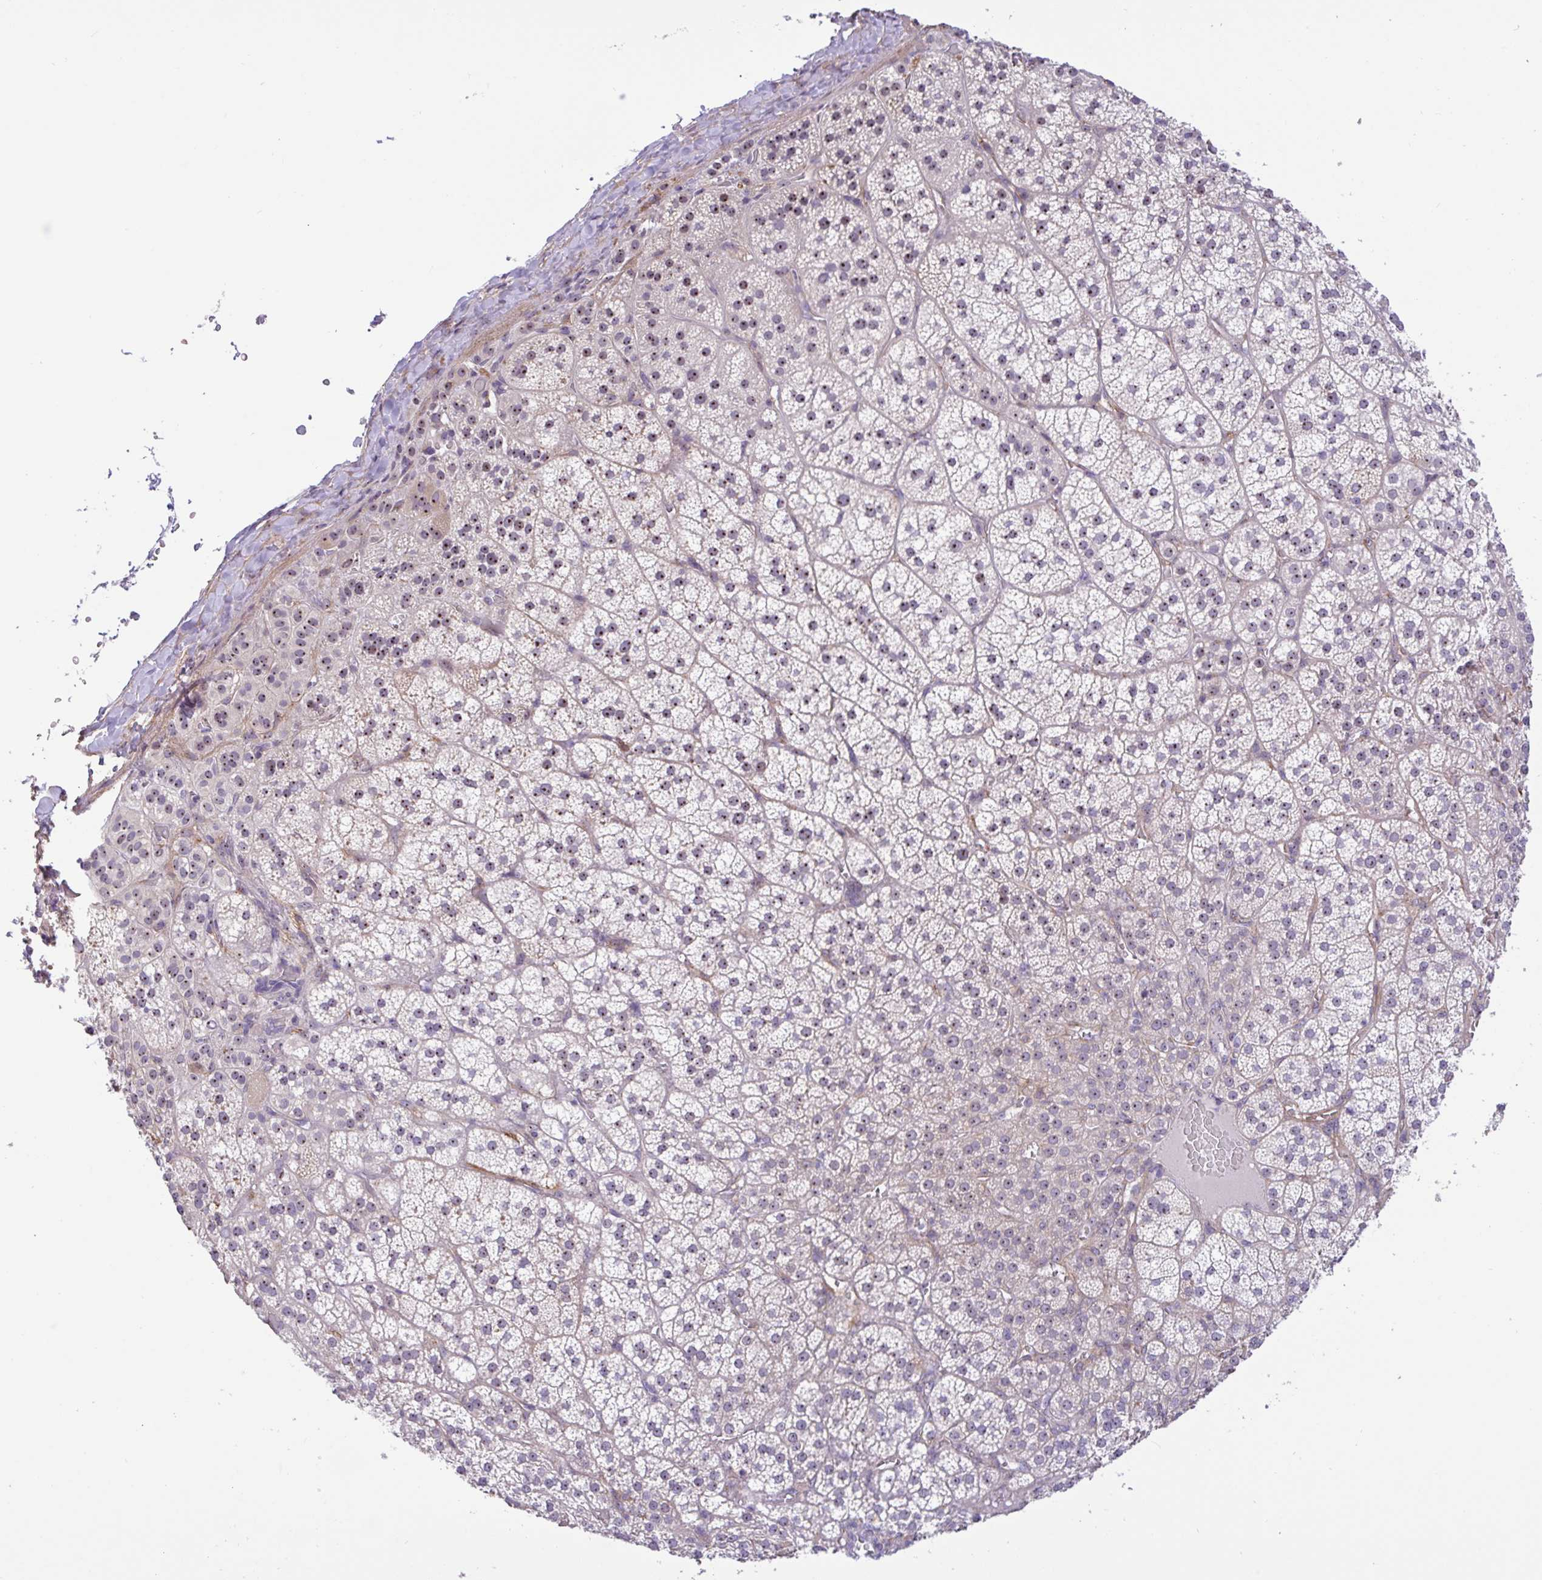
{"staining": {"intensity": "strong", "quantity": "25%-75%", "location": "cytoplasmic/membranous,nuclear"}, "tissue": "adrenal gland", "cell_type": "Glandular cells", "image_type": "normal", "snomed": [{"axis": "morphology", "description": "Normal tissue, NOS"}, {"axis": "topography", "description": "Adrenal gland"}], "caption": "IHC of benign adrenal gland exhibits high levels of strong cytoplasmic/membranous,nuclear expression in about 25%-75% of glandular cells.", "gene": "MXRA8", "patient": {"sex": "female", "age": 60}}